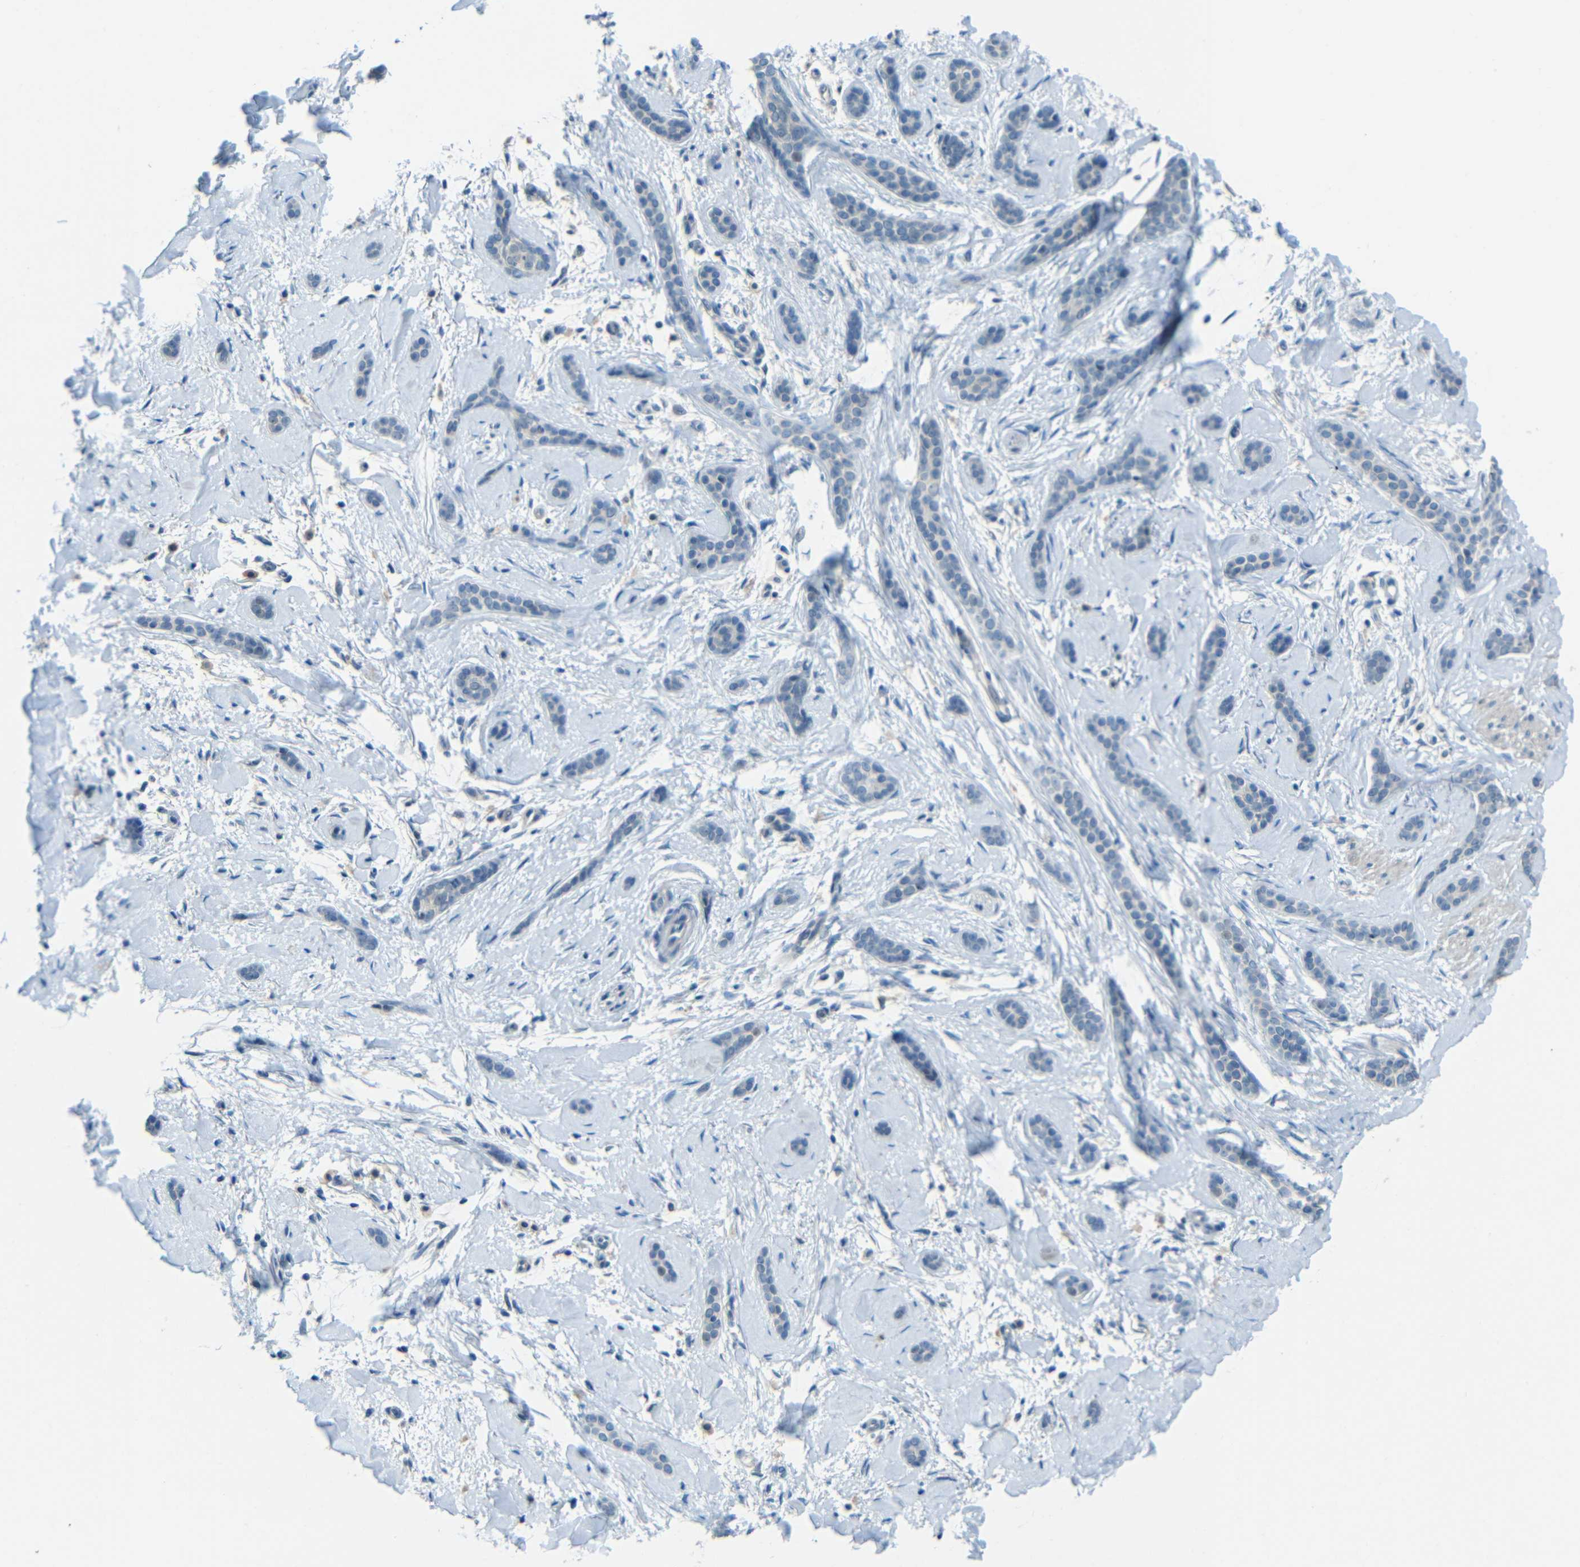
{"staining": {"intensity": "negative", "quantity": "none", "location": "none"}, "tissue": "skin cancer", "cell_type": "Tumor cells", "image_type": "cancer", "snomed": [{"axis": "morphology", "description": "Basal cell carcinoma"}, {"axis": "morphology", "description": "Adnexal tumor, benign"}, {"axis": "topography", "description": "Skin"}], "caption": "The image shows no significant expression in tumor cells of skin cancer (benign adnexal tumor).", "gene": "ANKRD22", "patient": {"sex": "female", "age": 42}}